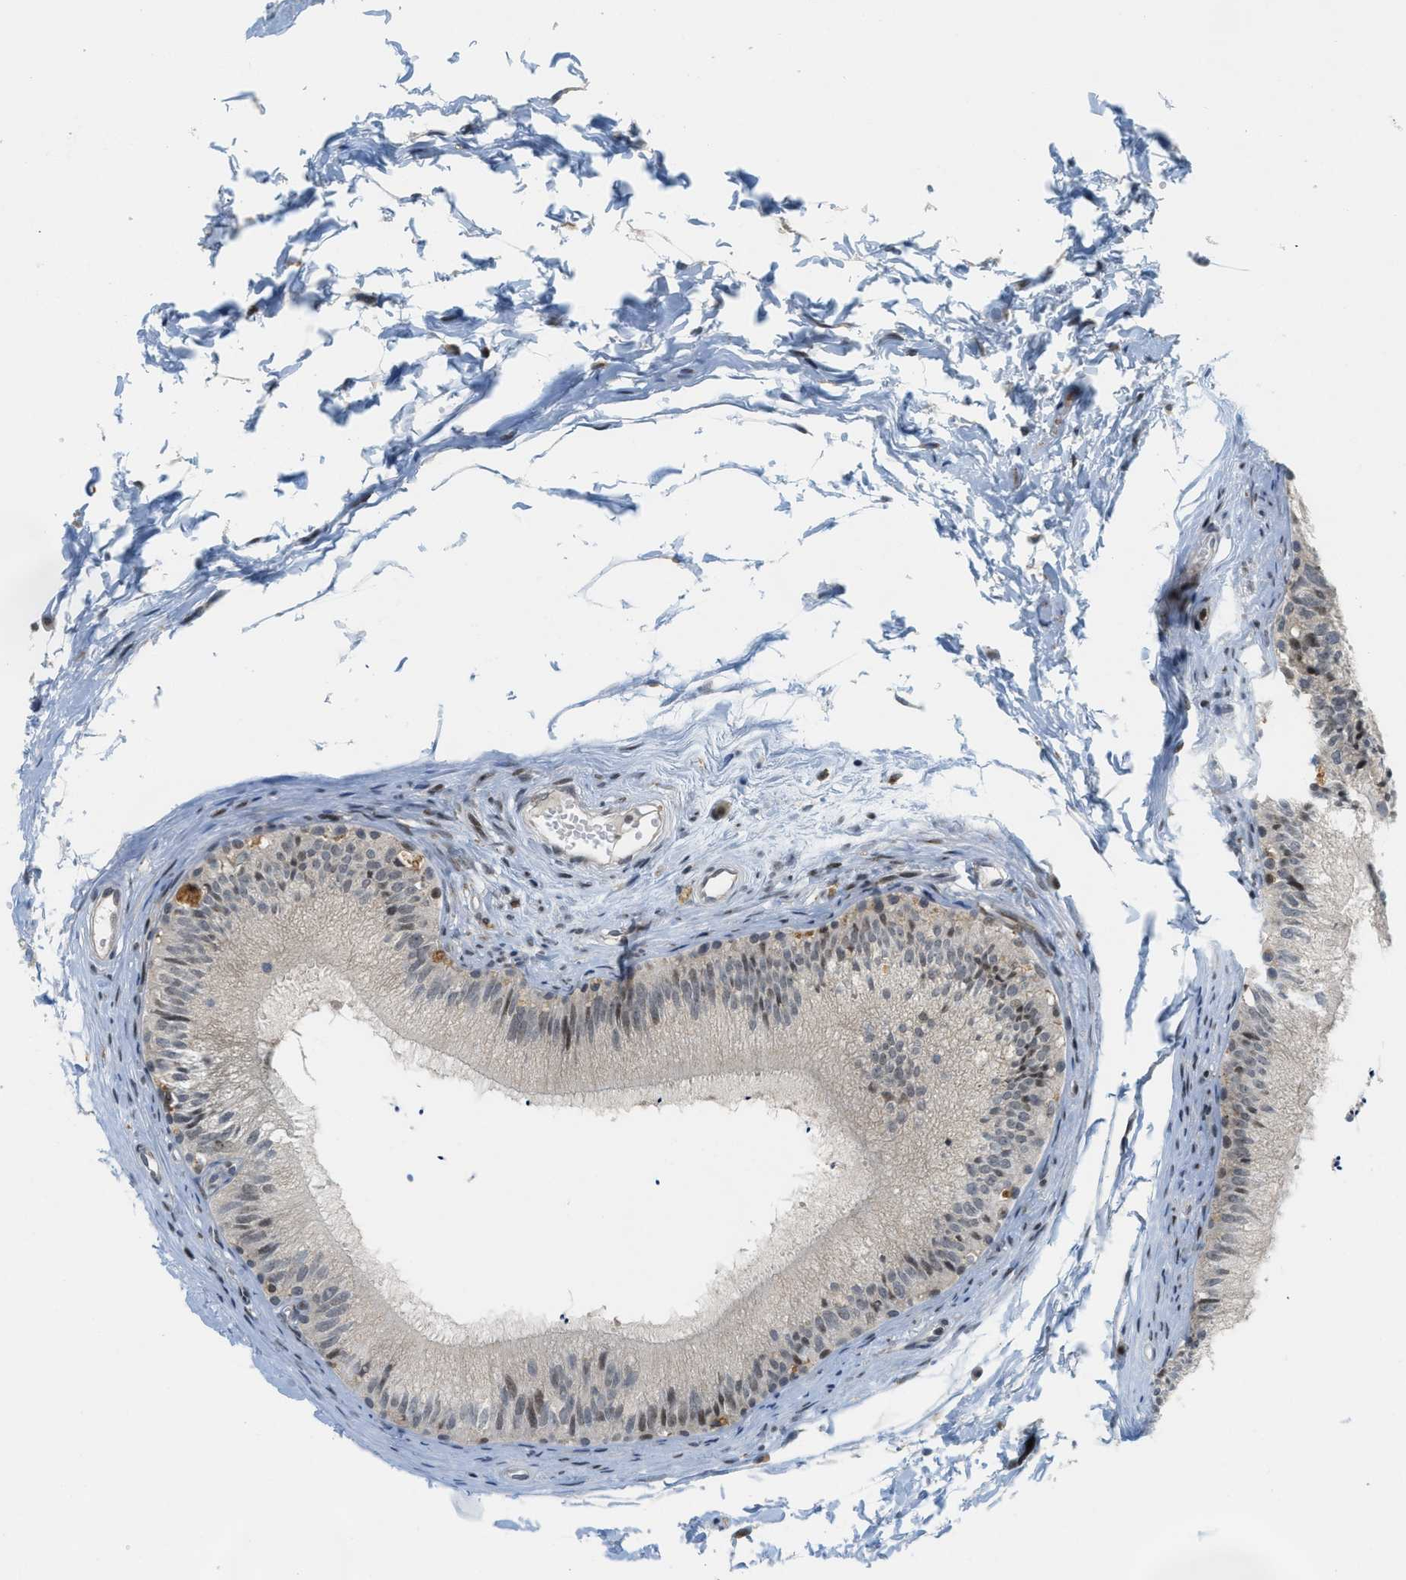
{"staining": {"intensity": "moderate", "quantity": "25%-75%", "location": "nuclear"}, "tissue": "epididymis", "cell_type": "Glandular cells", "image_type": "normal", "snomed": [{"axis": "morphology", "description": "Normal tissue, NOS"}, {"axis": "topography", "description": "Epididymis"}], "caption": "Immunohistochemistry (DAB (3,3'-diaminobenzidine)) staining of unremarkable human epididymis demonstrates moderate nuclear protein expression in approximately 25%-75% of glandular cells. (brown staining indicates protein expression, while blue staining denotes nuclei).", "gene": "ING1", "patient": {"sex": "male", "age": 56}}